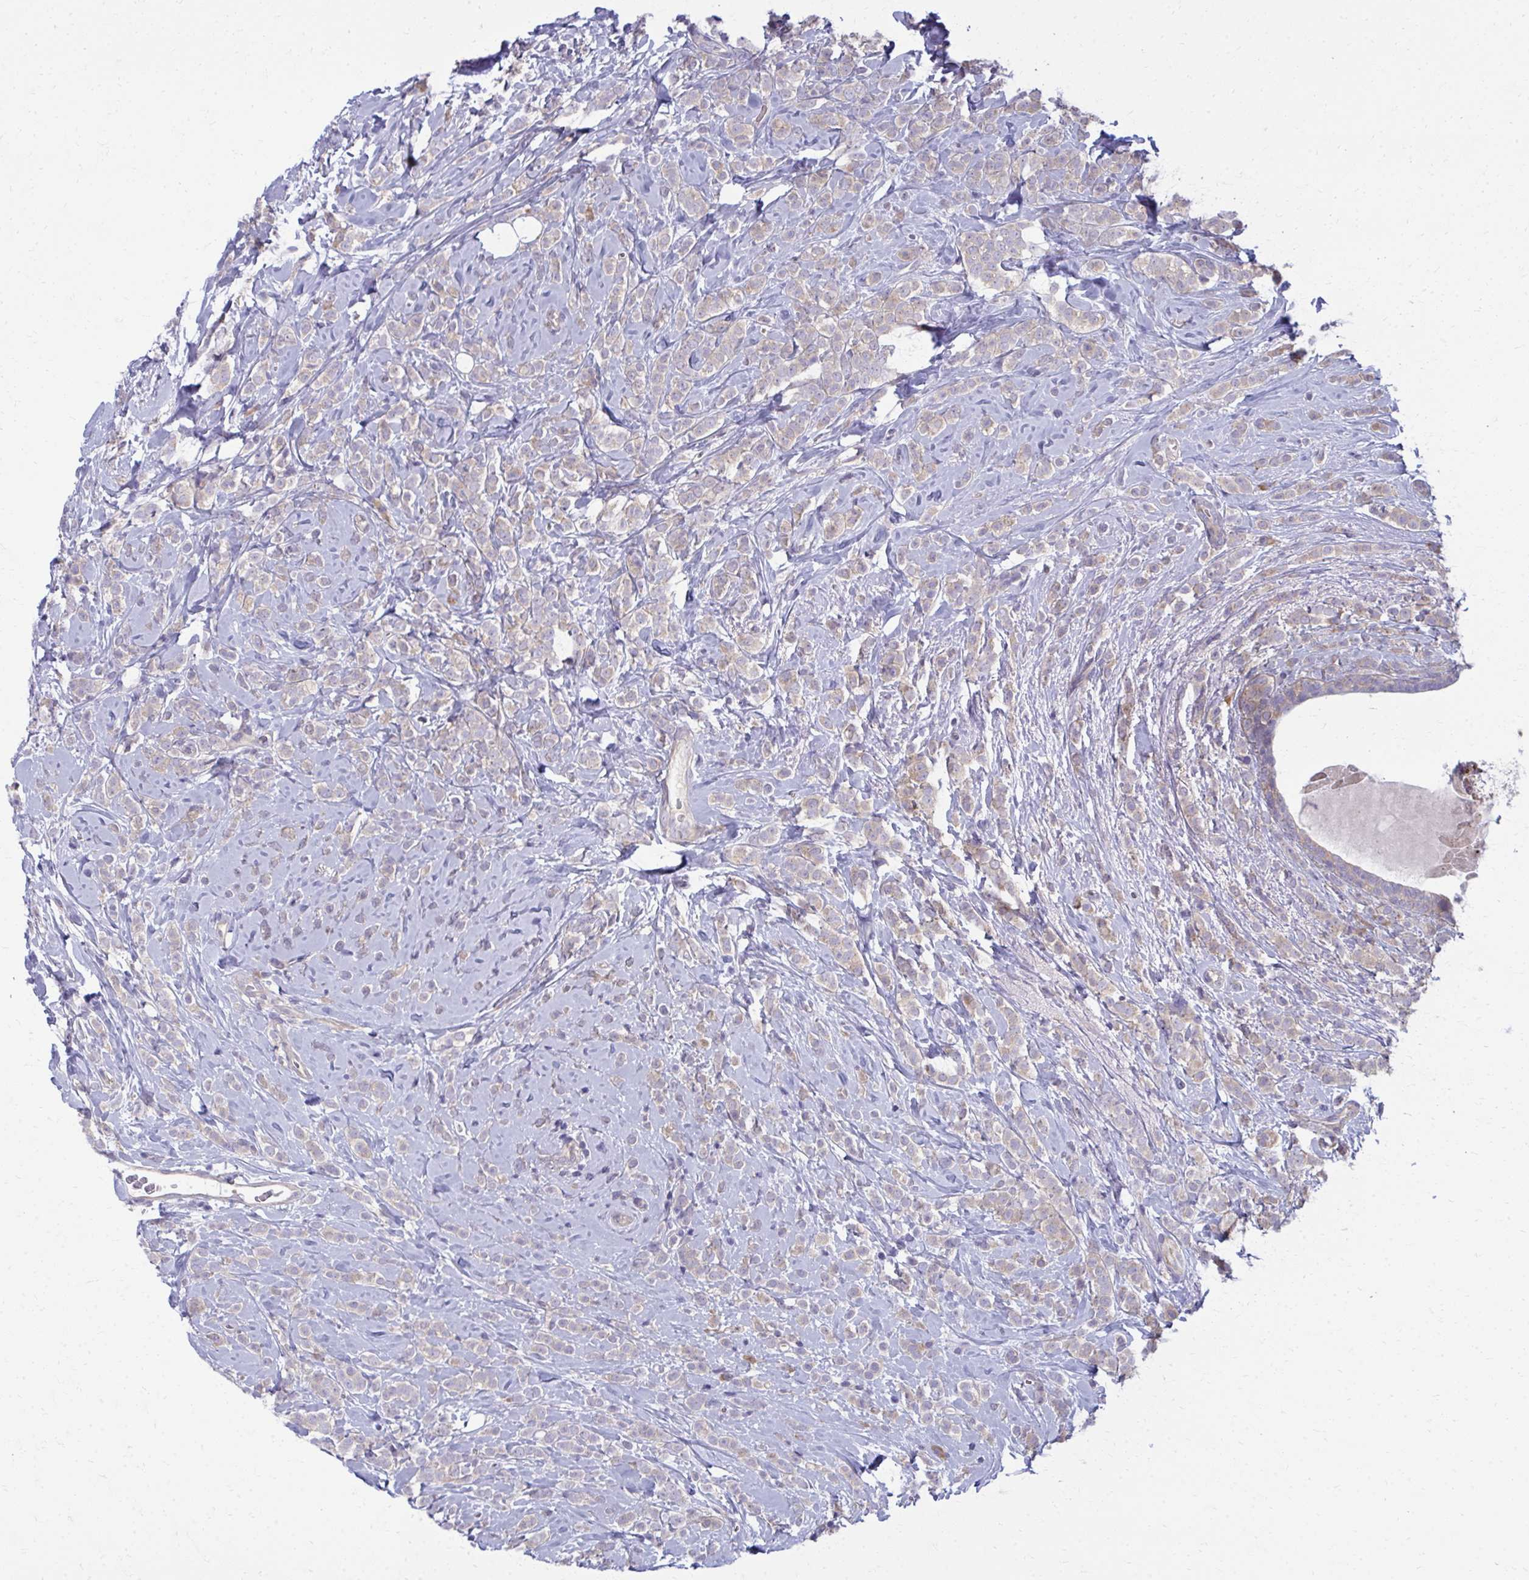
{"staining": {"intensity": "weak", "quantity": ">75%", "location": "cytoplasmic/membranous"}, "tissue": "breast cancer", "cell_type": "Tumor cells", "image_type": "cancer", "snomed": [{"axis": "morphology", "description": "Lobular carcinoma"}, {"axis": "topography", "description": "Breast"}], "caption": "The image reveals immunohistochemical staining of breast cancer (lobular carcinoma). There is weak cytoplasmic/membranous positivity is seen in about >75% of tumor cells.", "gene": "CEMP1", "patient": {"sex": "female", "age": 49}}